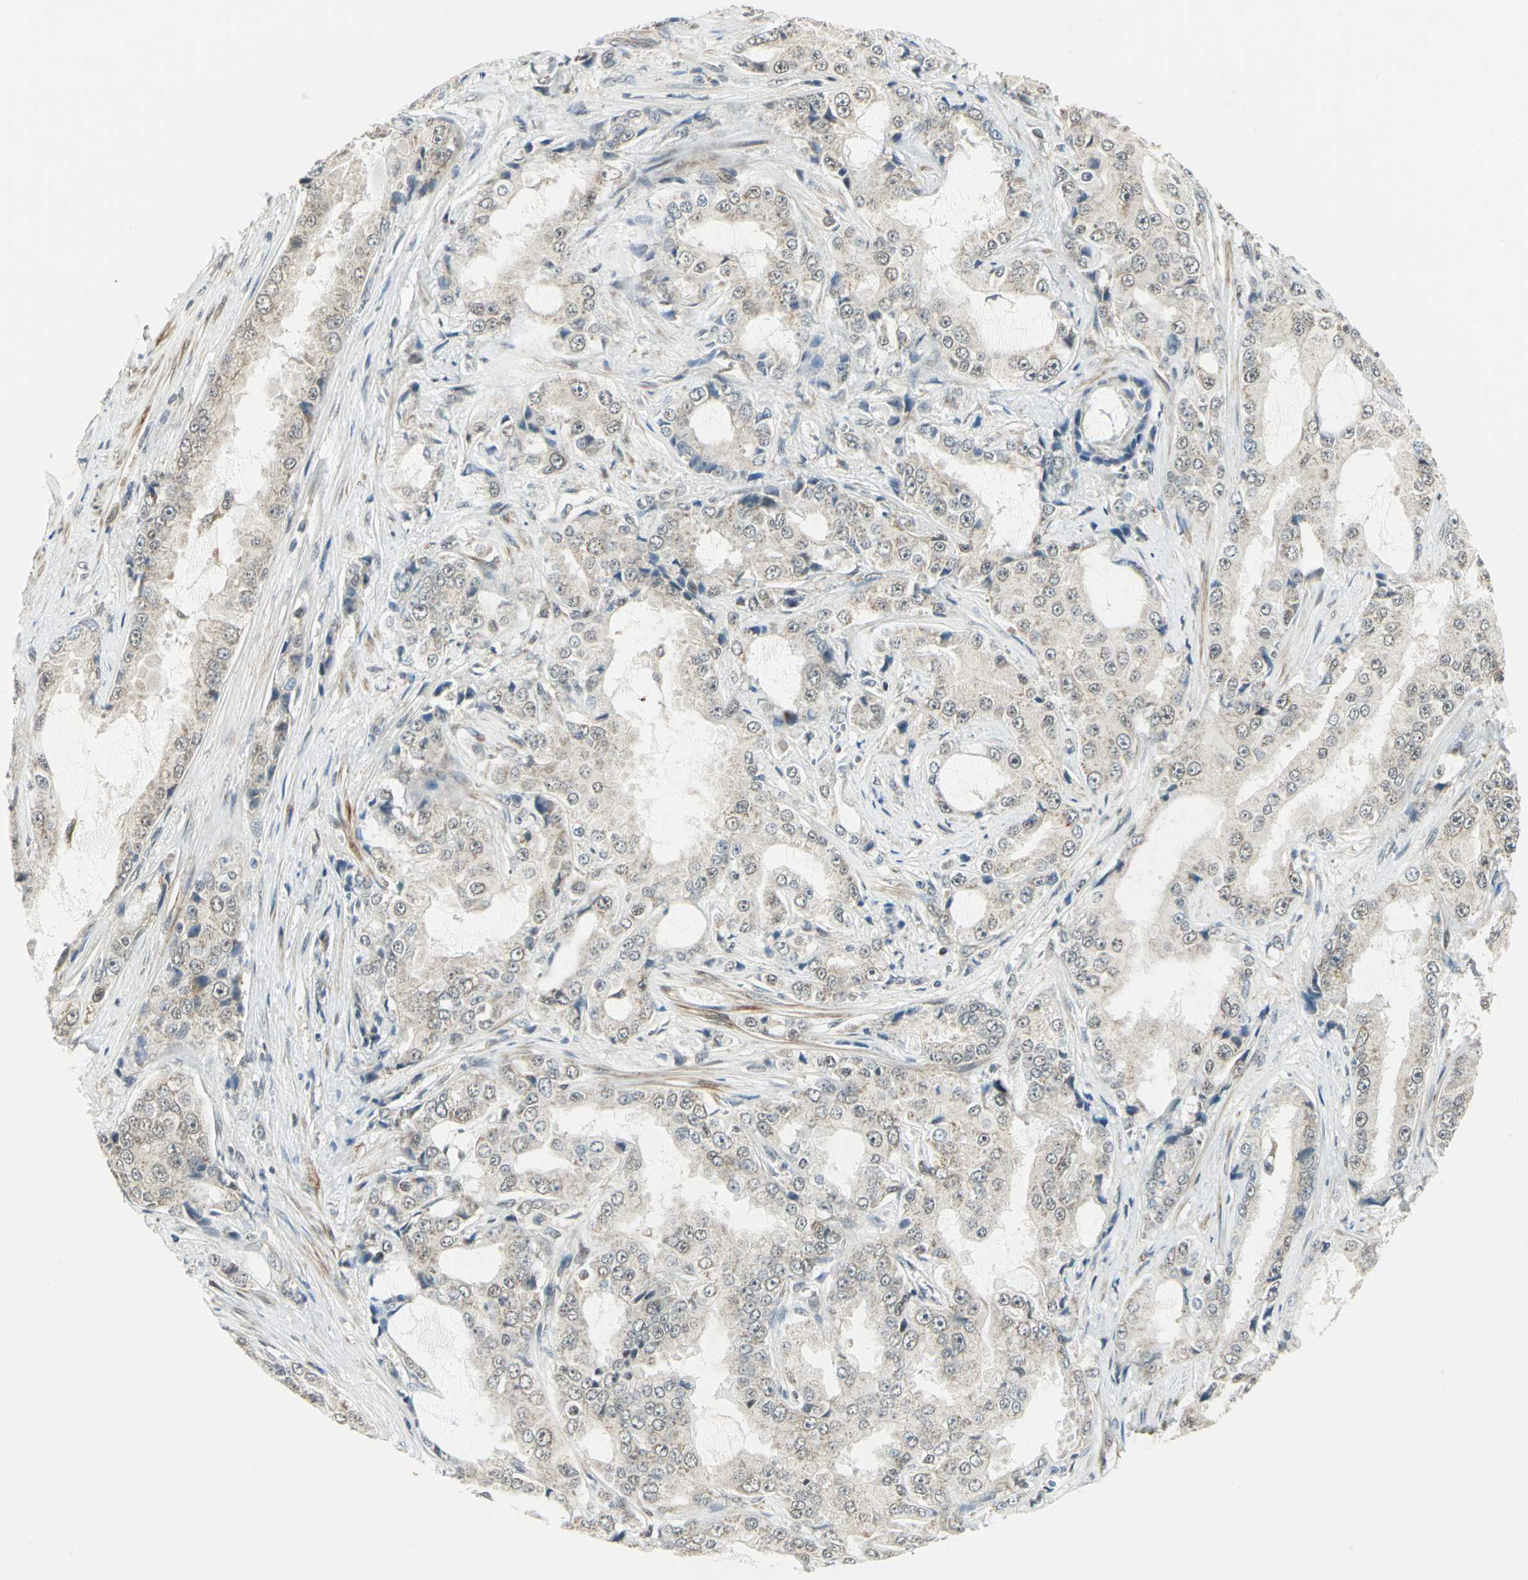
{"staining": {"intensity": "weak", "quantity": "25%-75%", "location": "cytoplasmic/membranous"}, "tissue": "prostate cancer", "cell_type": "Tumor cells", "image_type": "cancer", "snomed": [{"axis": "morphology", "description": "Adenocarcinoma, High grade"}, {"axis": "topography", "description": "Prostate"}], "caption": "Protein expression analysis of prostate cancer demonstrates weak cytoplasmic/membranous staining in about 25%-75% of tumor cells.", "gene": "PLAGL2", "patient": {"sex": "male", "age": 73}}